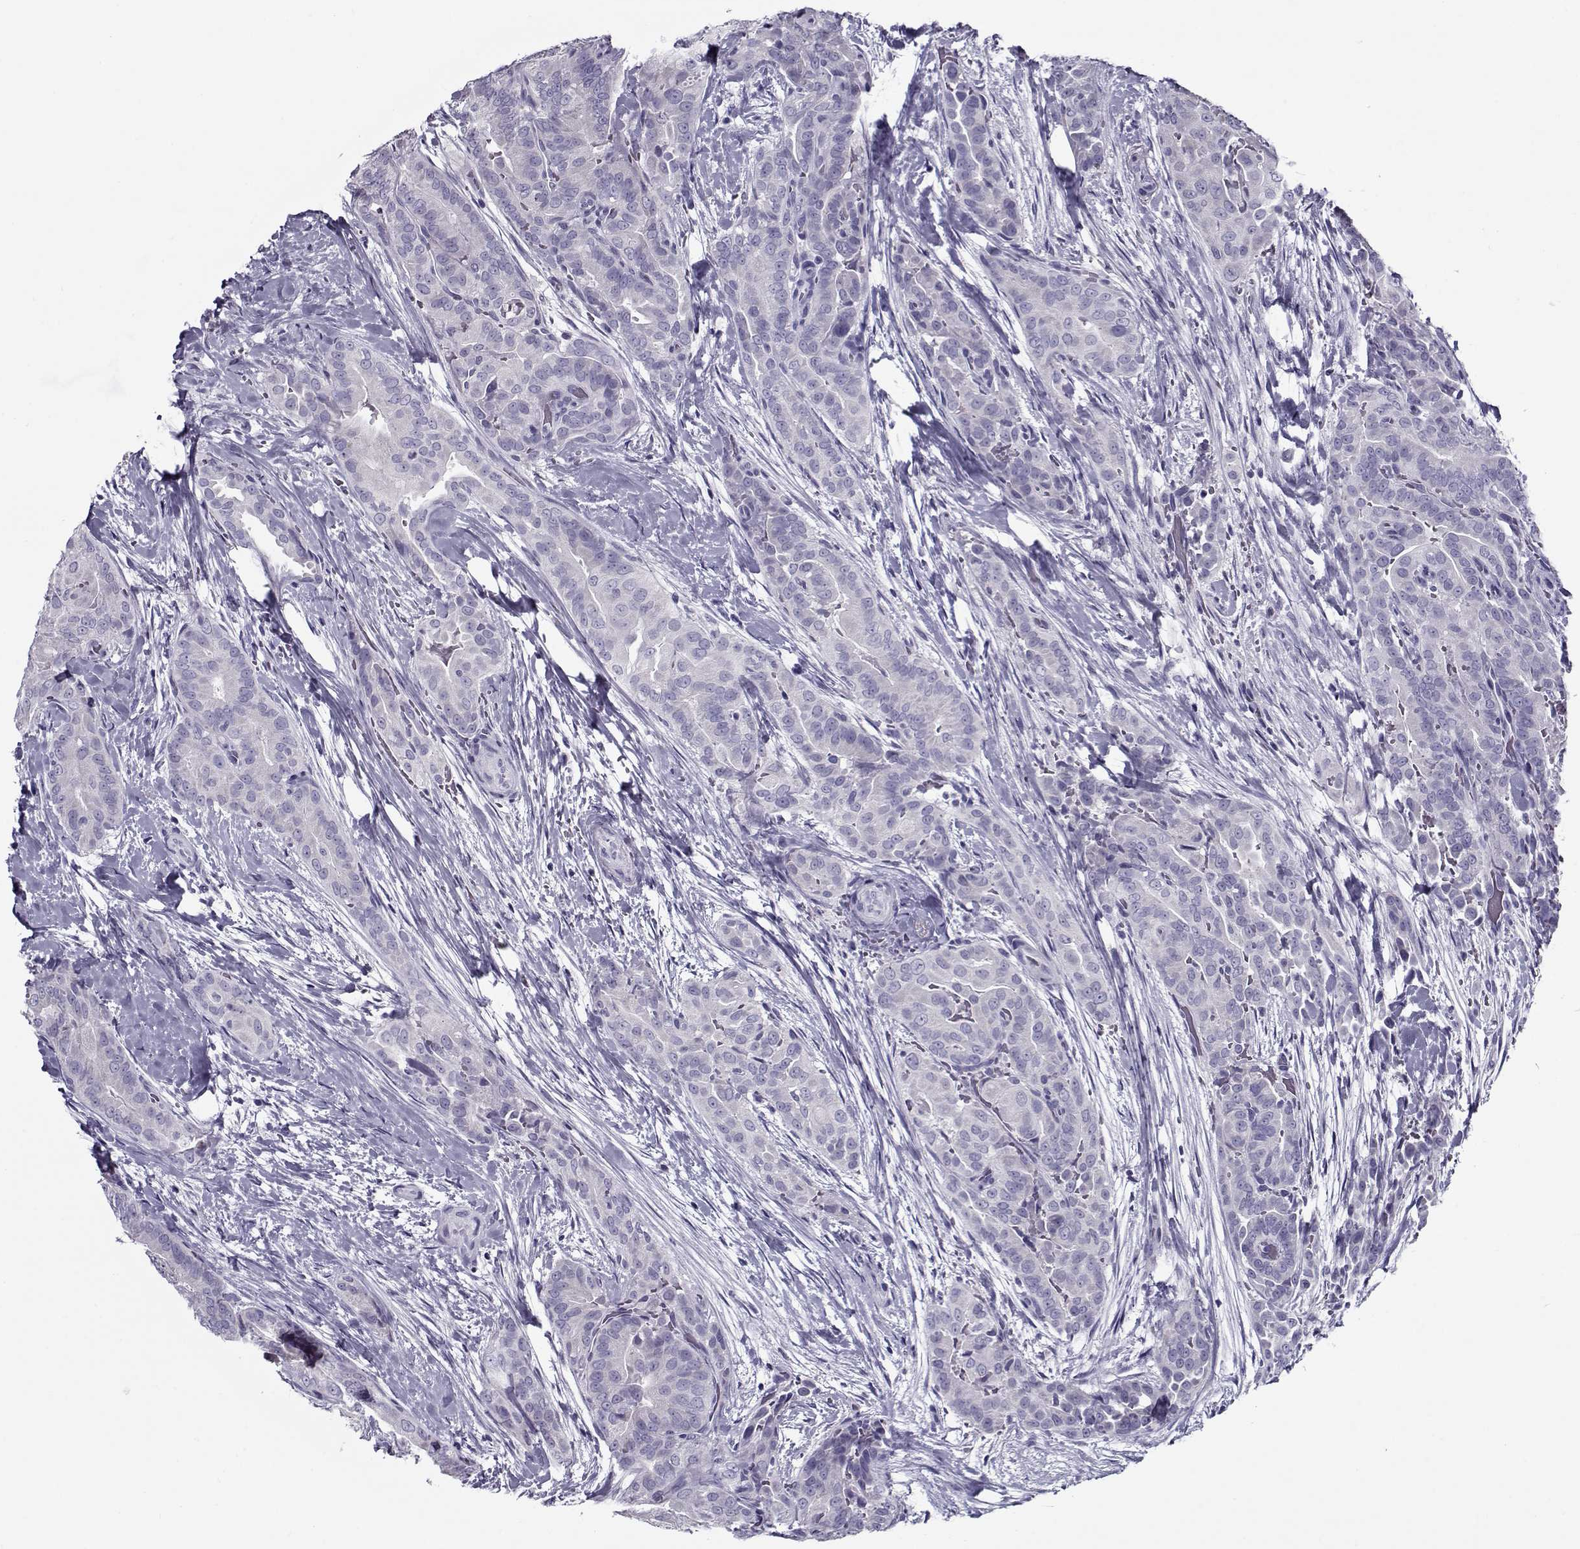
{"staining": {"intensity": "negative", "quantity": "none", "location": "none"}, "tissue": "thyroid cancer", "cell_type": "Tumor cells", "image_type": "cancer", "snomed": [{"axis": "morphology", "description": "Papillary adenocarcinoma, NOS"}, {"axis": "topography", "description": "Thyroid gland"}], "caption": "There is no significant expression in tumor cells of thyroid cancer (papillary adenocarcinoma). (DAB (3,3'-diaminobenzidine) immunohistochemistry, high magnification).", "gene": "GAGE2A", "patient": {"sex": "male", "age": 61}}